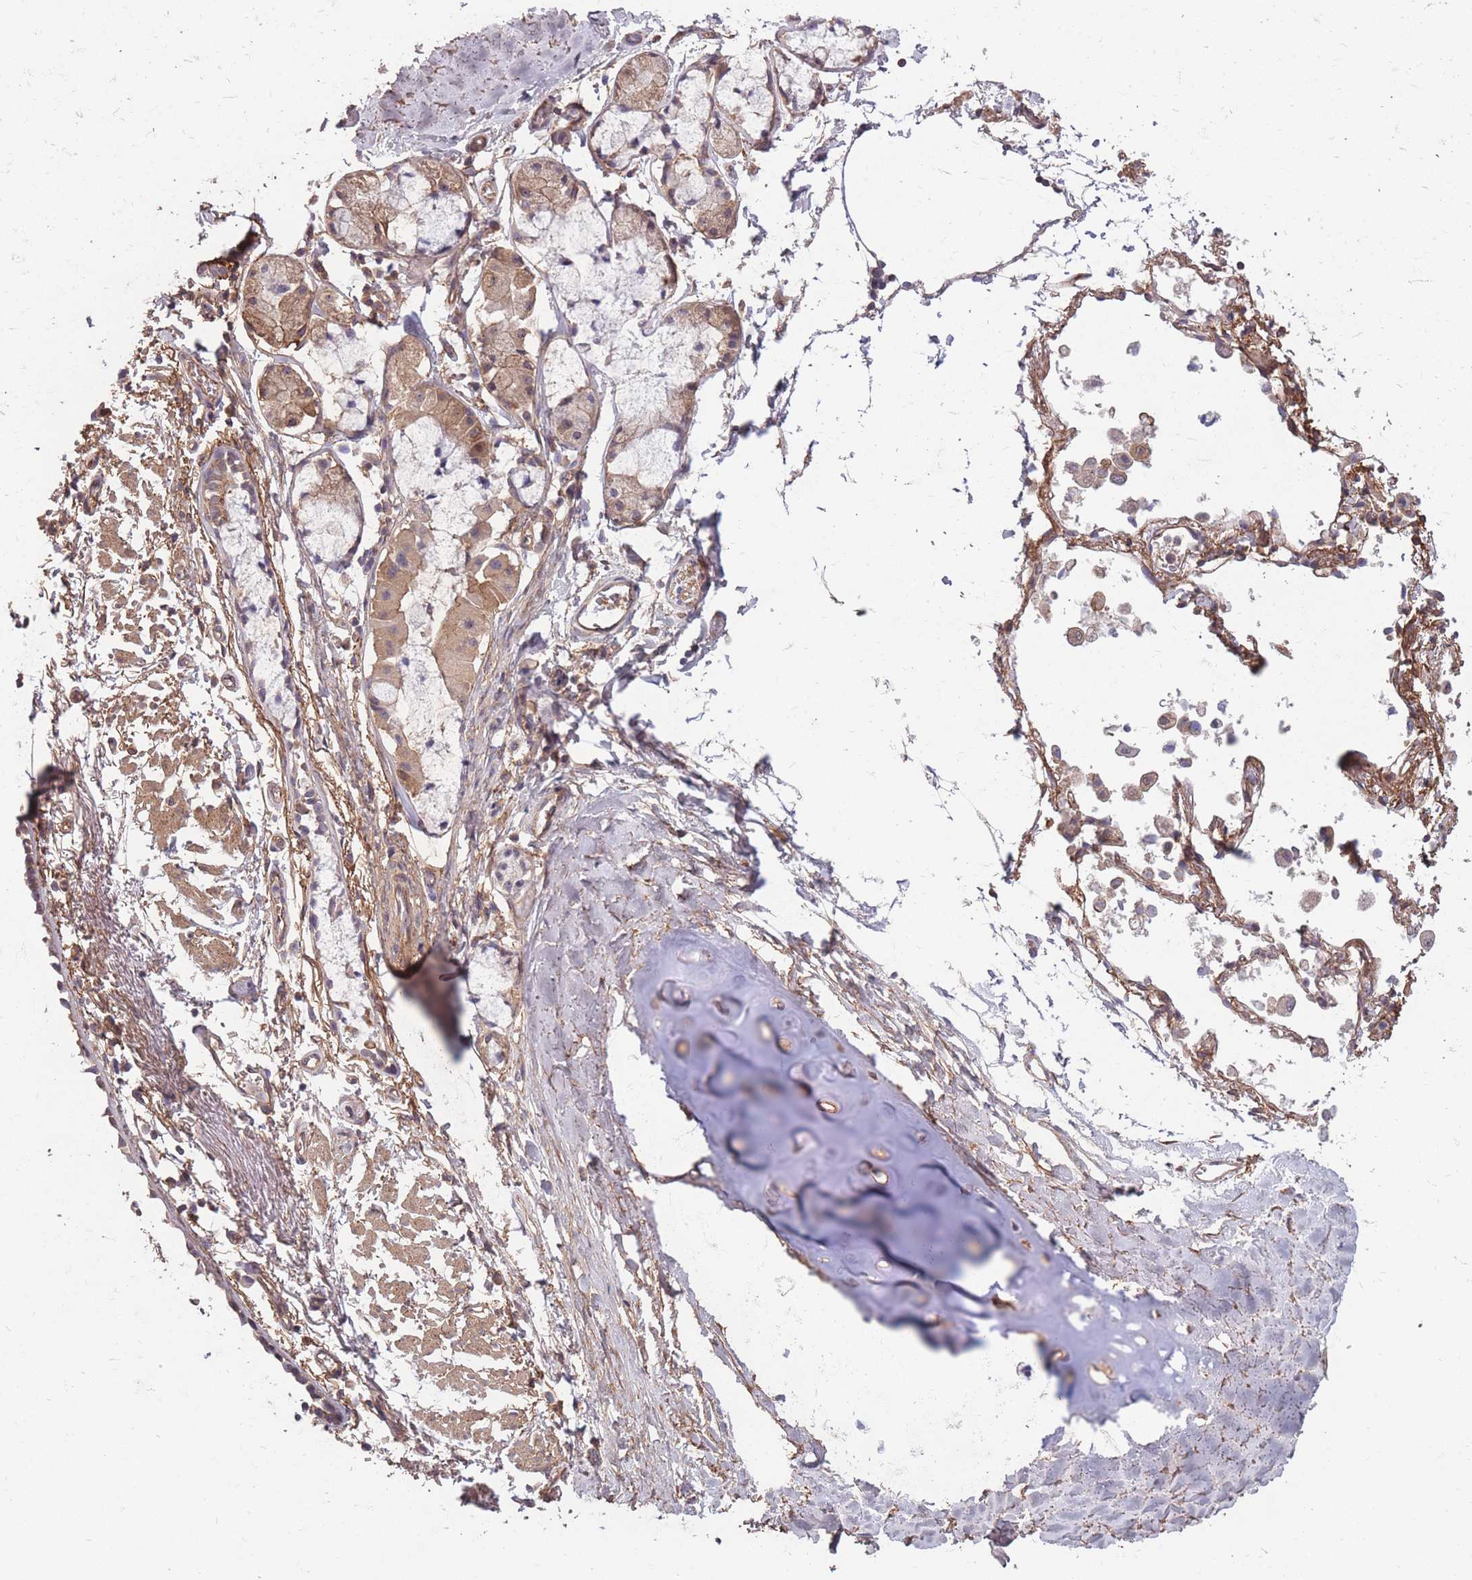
{"staining": {"intensity": "weak", "quantity": ">75%", "location": "cytoplasmic/membranous"}, "tissue": "adipose tissue", "cell_type": "Adipocytes", "image_type": "normal", "snomed": [{"axis": "morphology", "description": "Normal tissue, NOS"}, {"axis": "topography", "description": "Cartilage tissue"}], "caption": "Approximately >75% of adipocytes in benign adipose tissue reveal weak cytoplasmic/membranous protein expression as visualized by brown immunohistochemical staining.", "gene": "DYNC1LI2", "patient": {"sex": "male", "age": 73}}